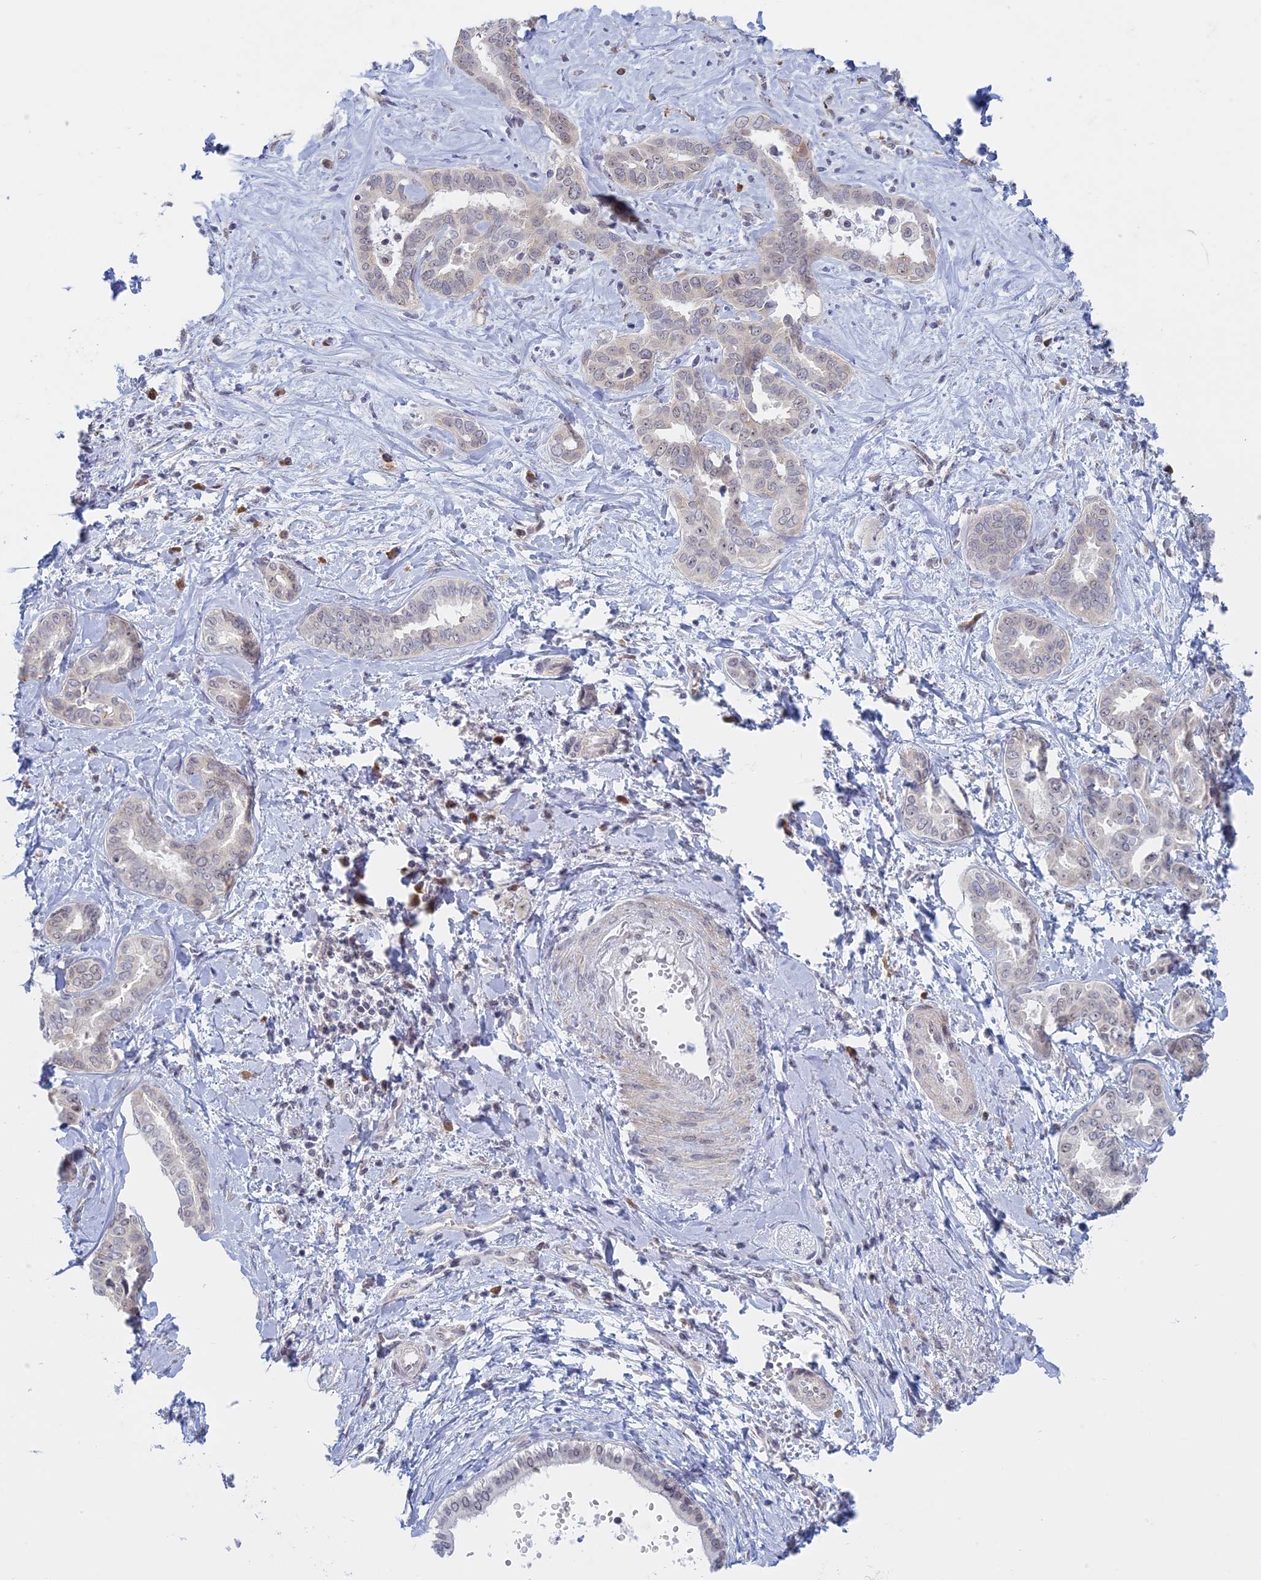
{"staining": {"intensity": "negative", "quantity": "none", "location": "none"}, "tissue": "liver cancer", "cell_type": "Tumor cells", "image_type": "cancer", "snomed": [{"axis": "morphology", "description": "Cholangiocarcinoma"}, {"axis": "topography", "description": "Liver"}], "caption": "Protein analysis of cholangiocarcinoma (liver) reveals no significant positivity in tumor cells.", "gene": "RPS19BP1", "patient": {"sex": "female", "age": 77}}